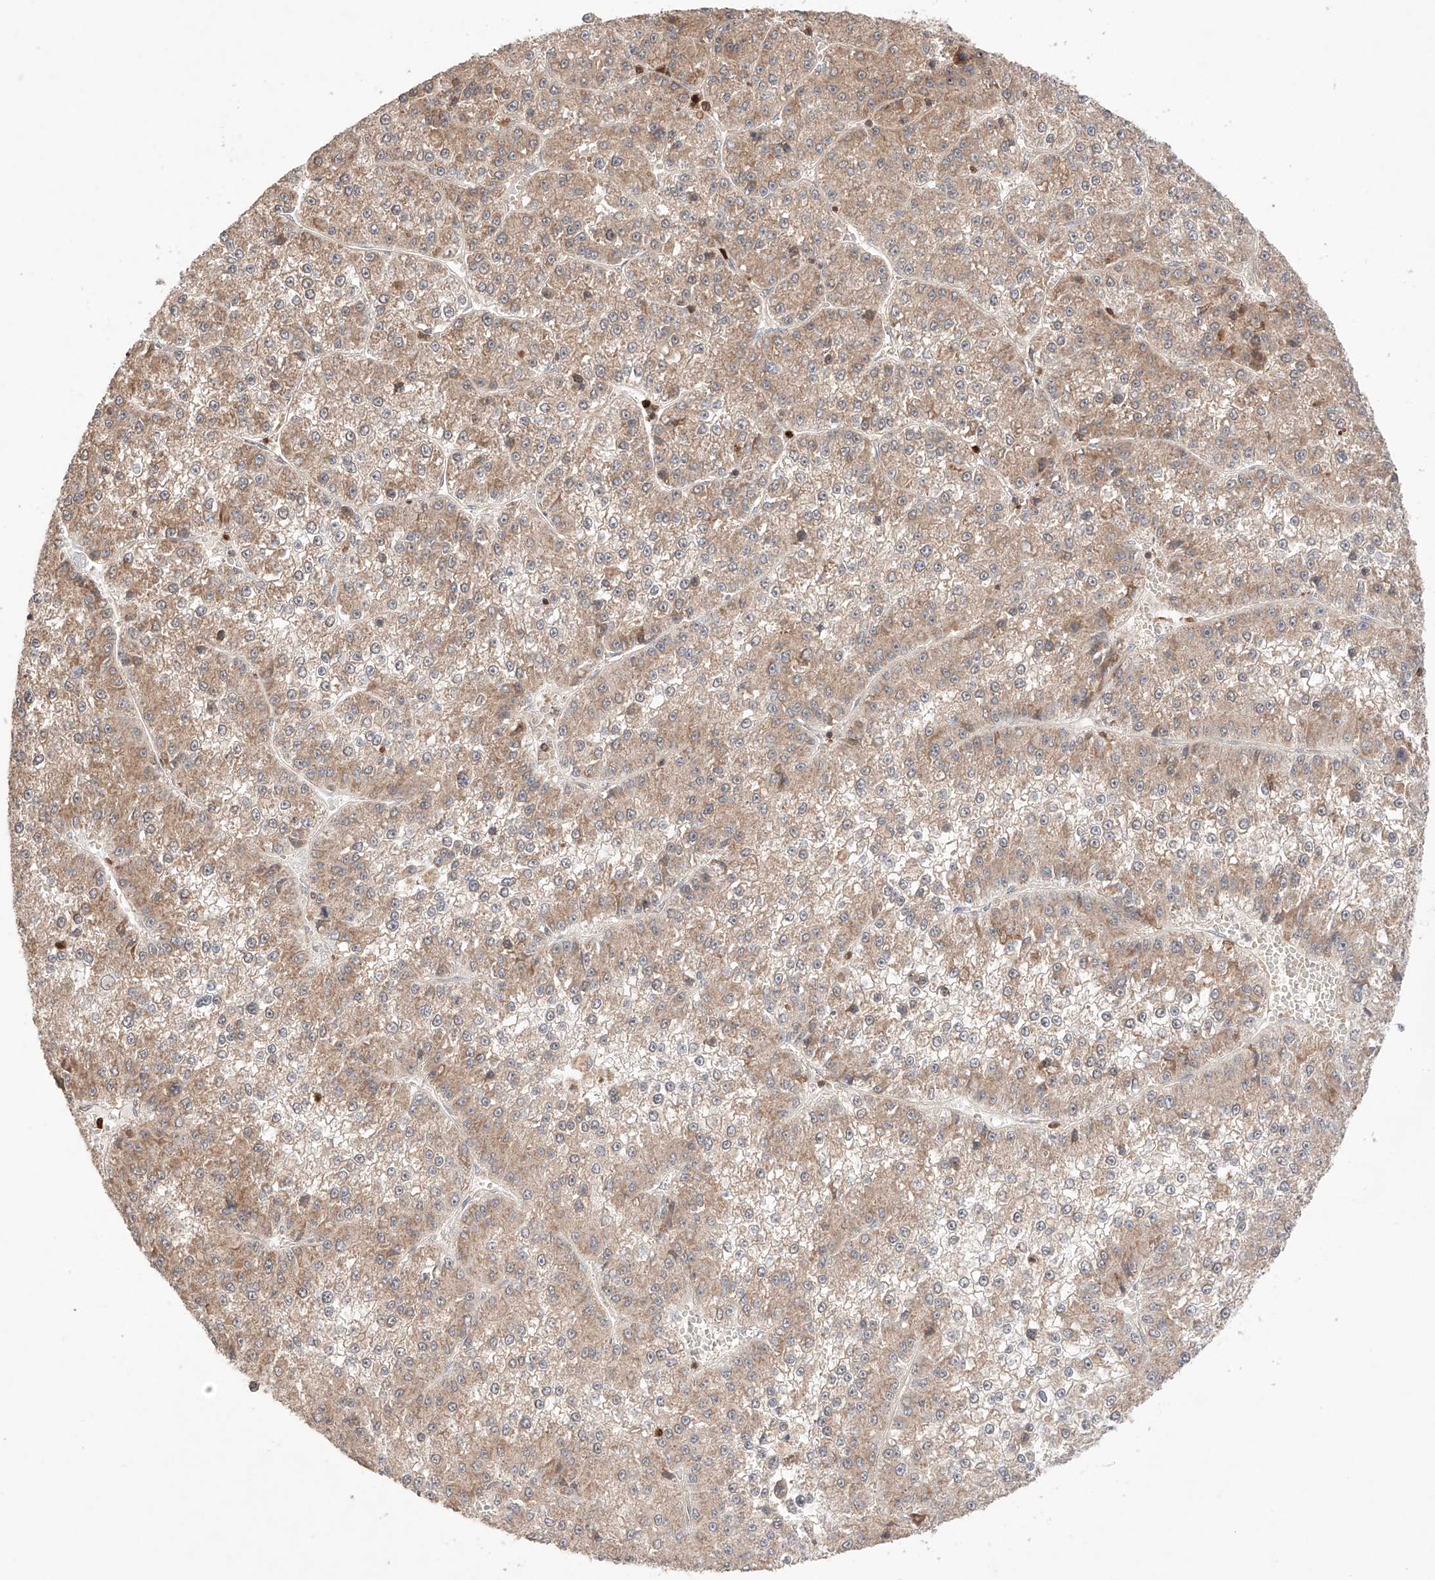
{"staining": {"intensity": "weak", "quantity": "25%-75%", "location": "cytoplasmic/membranous"}, "tissue": "liver cancer", "cell_type": "Tumor cells", "image_type": "cancer", "snomed": [{"axis": "morphology", "description": "Carcinoma, Hepatocellular, NOS"}, {"axis": "topography", "description": "Liver"}], "caption": "Human liver cancer stained with a protein marker exhibits weak staining in tumor cells.", "gene": "IGSF22", "patient": {"sex": "female", "age": 73}}